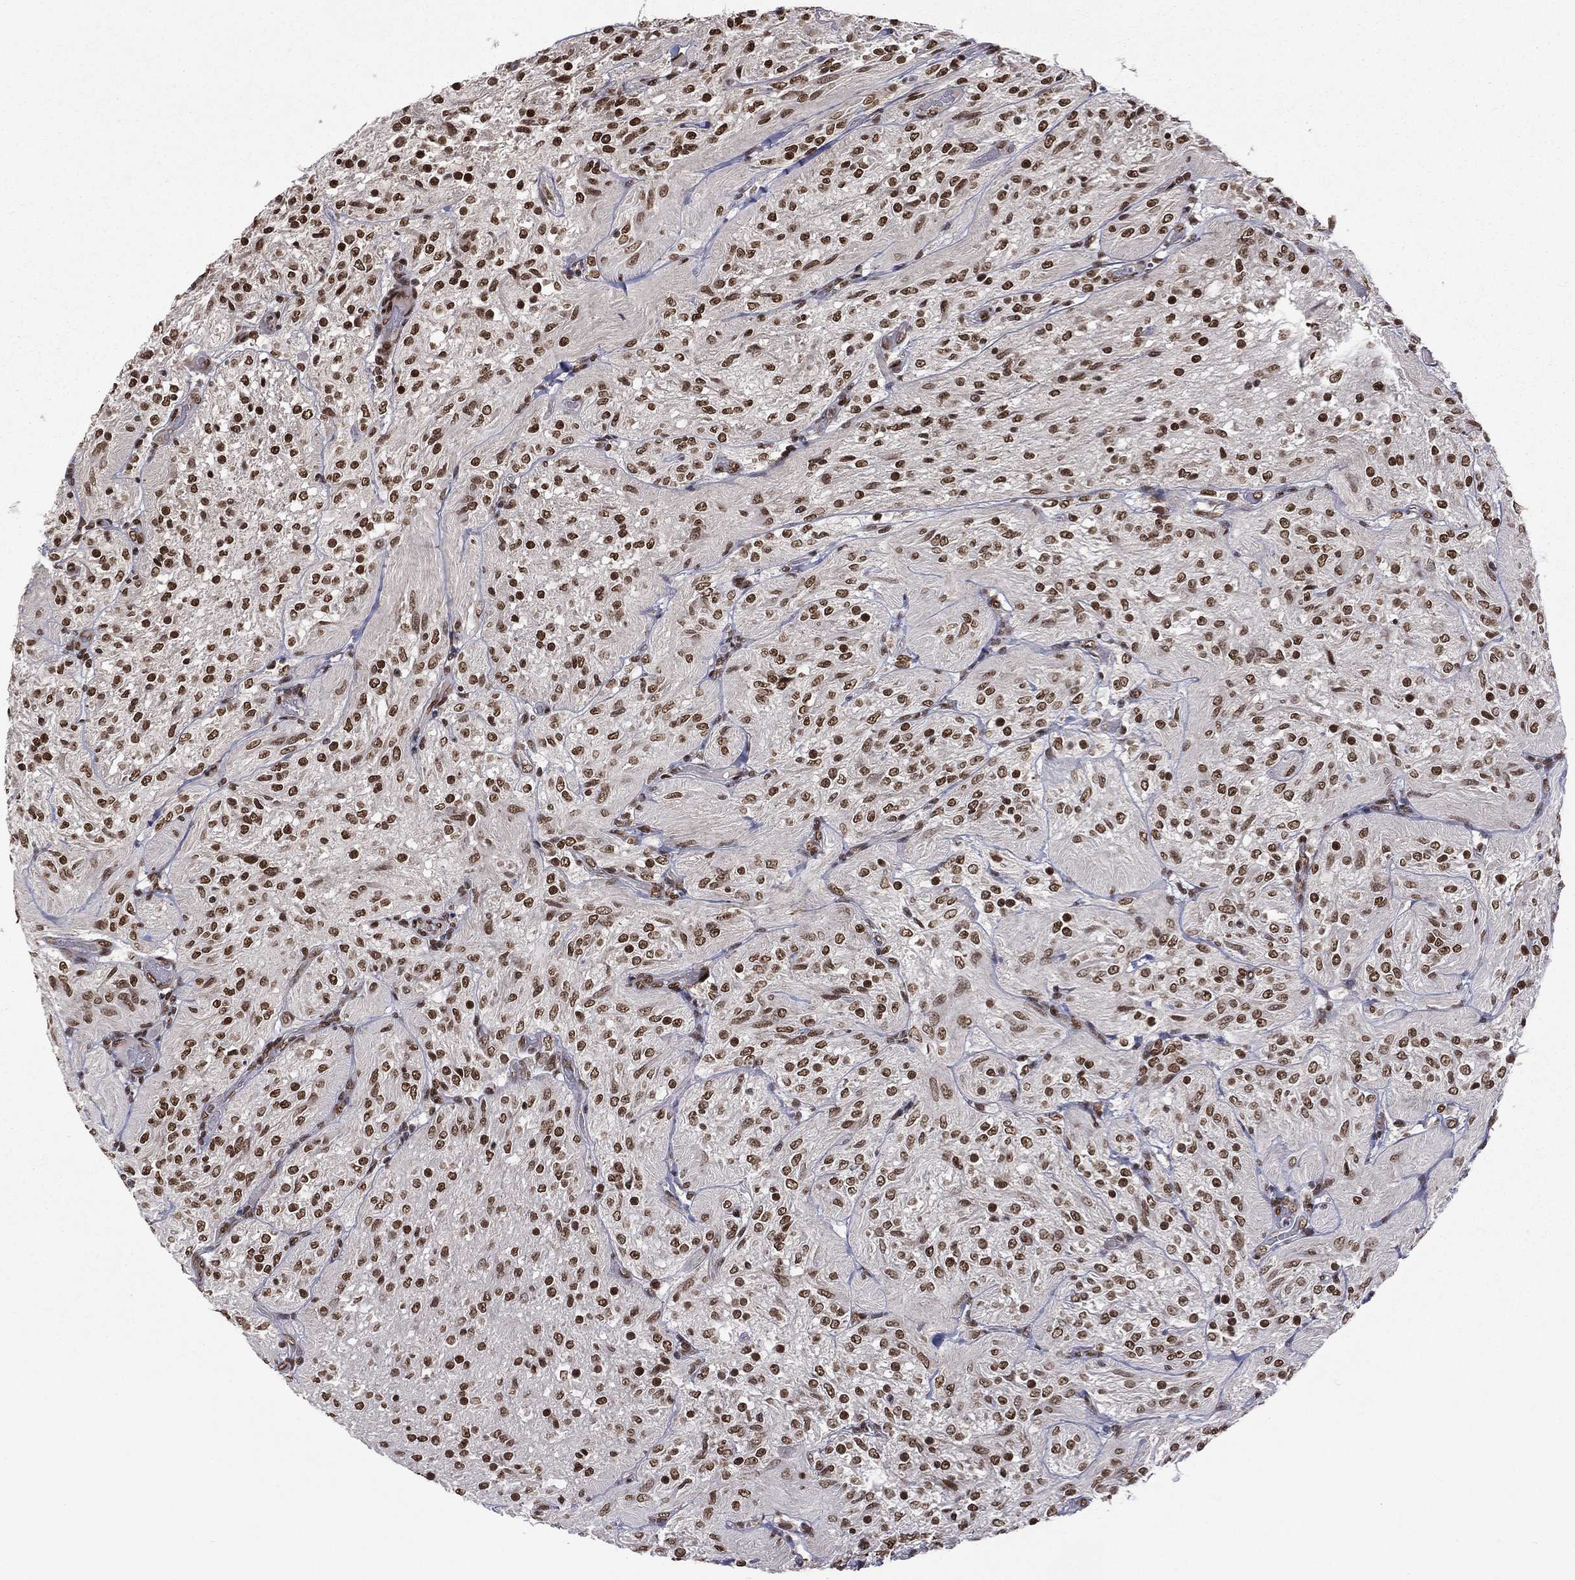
{"staining": {"intensity": "strong", "quantity": ">75%", "location": "nuclear"}, "tissue": "glioma", "cell_type": "Tumor cells", "image_type": "cancer", "snomed": [{"axis": "morphology", "description": "Glioma, malignant, Low grade"}, {"axis": "topography", "description": "Brain"}], "caption": "Glioma stained with a brown dye exhibits strong nuclear positive expression in about >75% of tumor cells.", "gene": "C5orf24", "patient": {"sex": "male", "age": 3}}